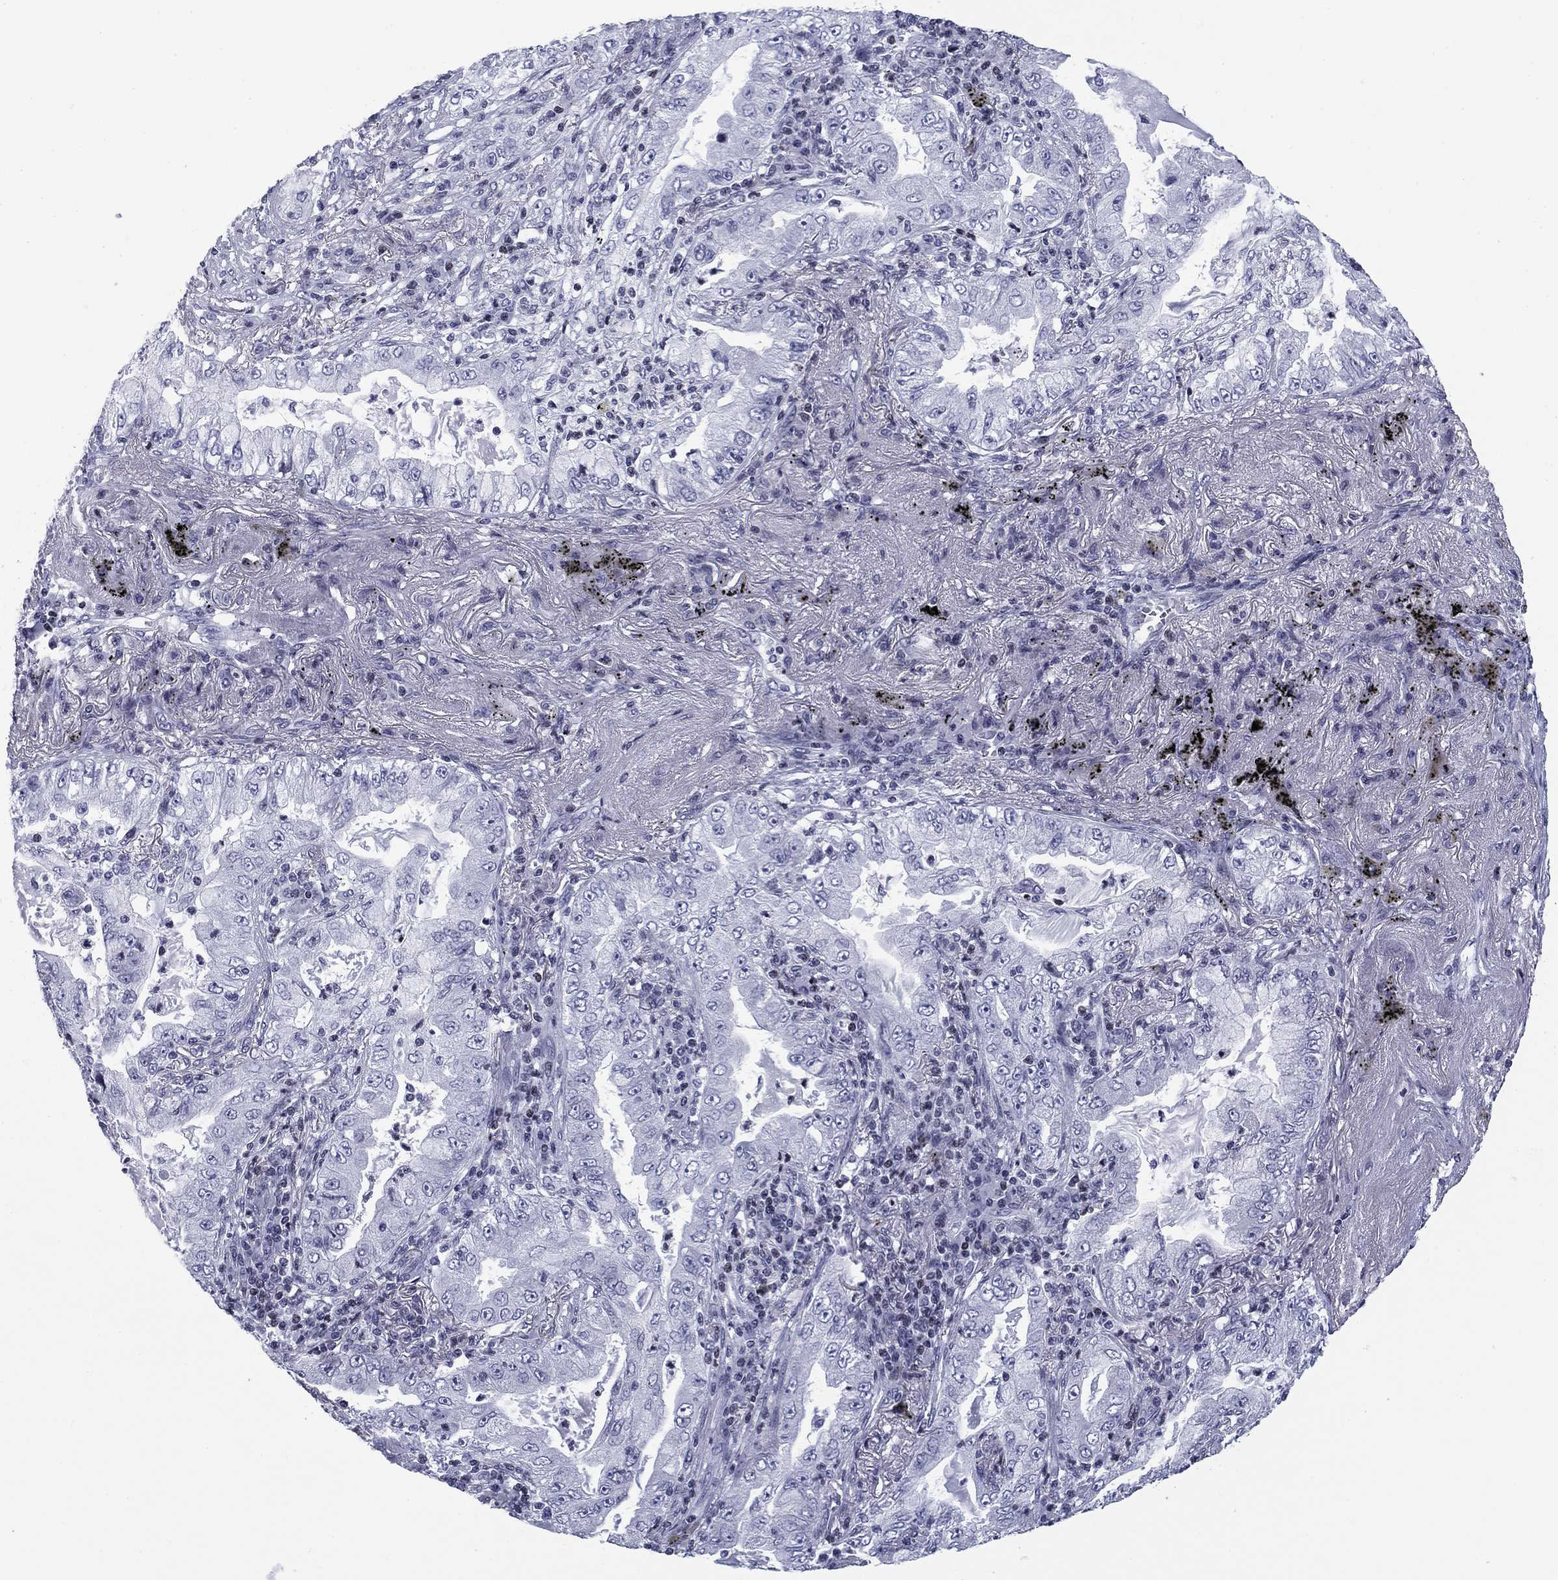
{"staining": {"intensity": "negative", "quantity": "none", "location": "none"}, "tissue": "lung cancer", "cell_type": "Tumor cells", "image_type": "cancer", "snomed": [{"axis": "morphology", "description": "Adenocarcinoma, NOS"}, {"axis": "topography", "description": "Lung"}], "caption": "Immunohistochemical staining of lung cancer (adenocarcinoma) exhibits no significant staining in tumor cells.", "gene": "CCDC144A", "patient": {"sex": "female", "age": 73}}